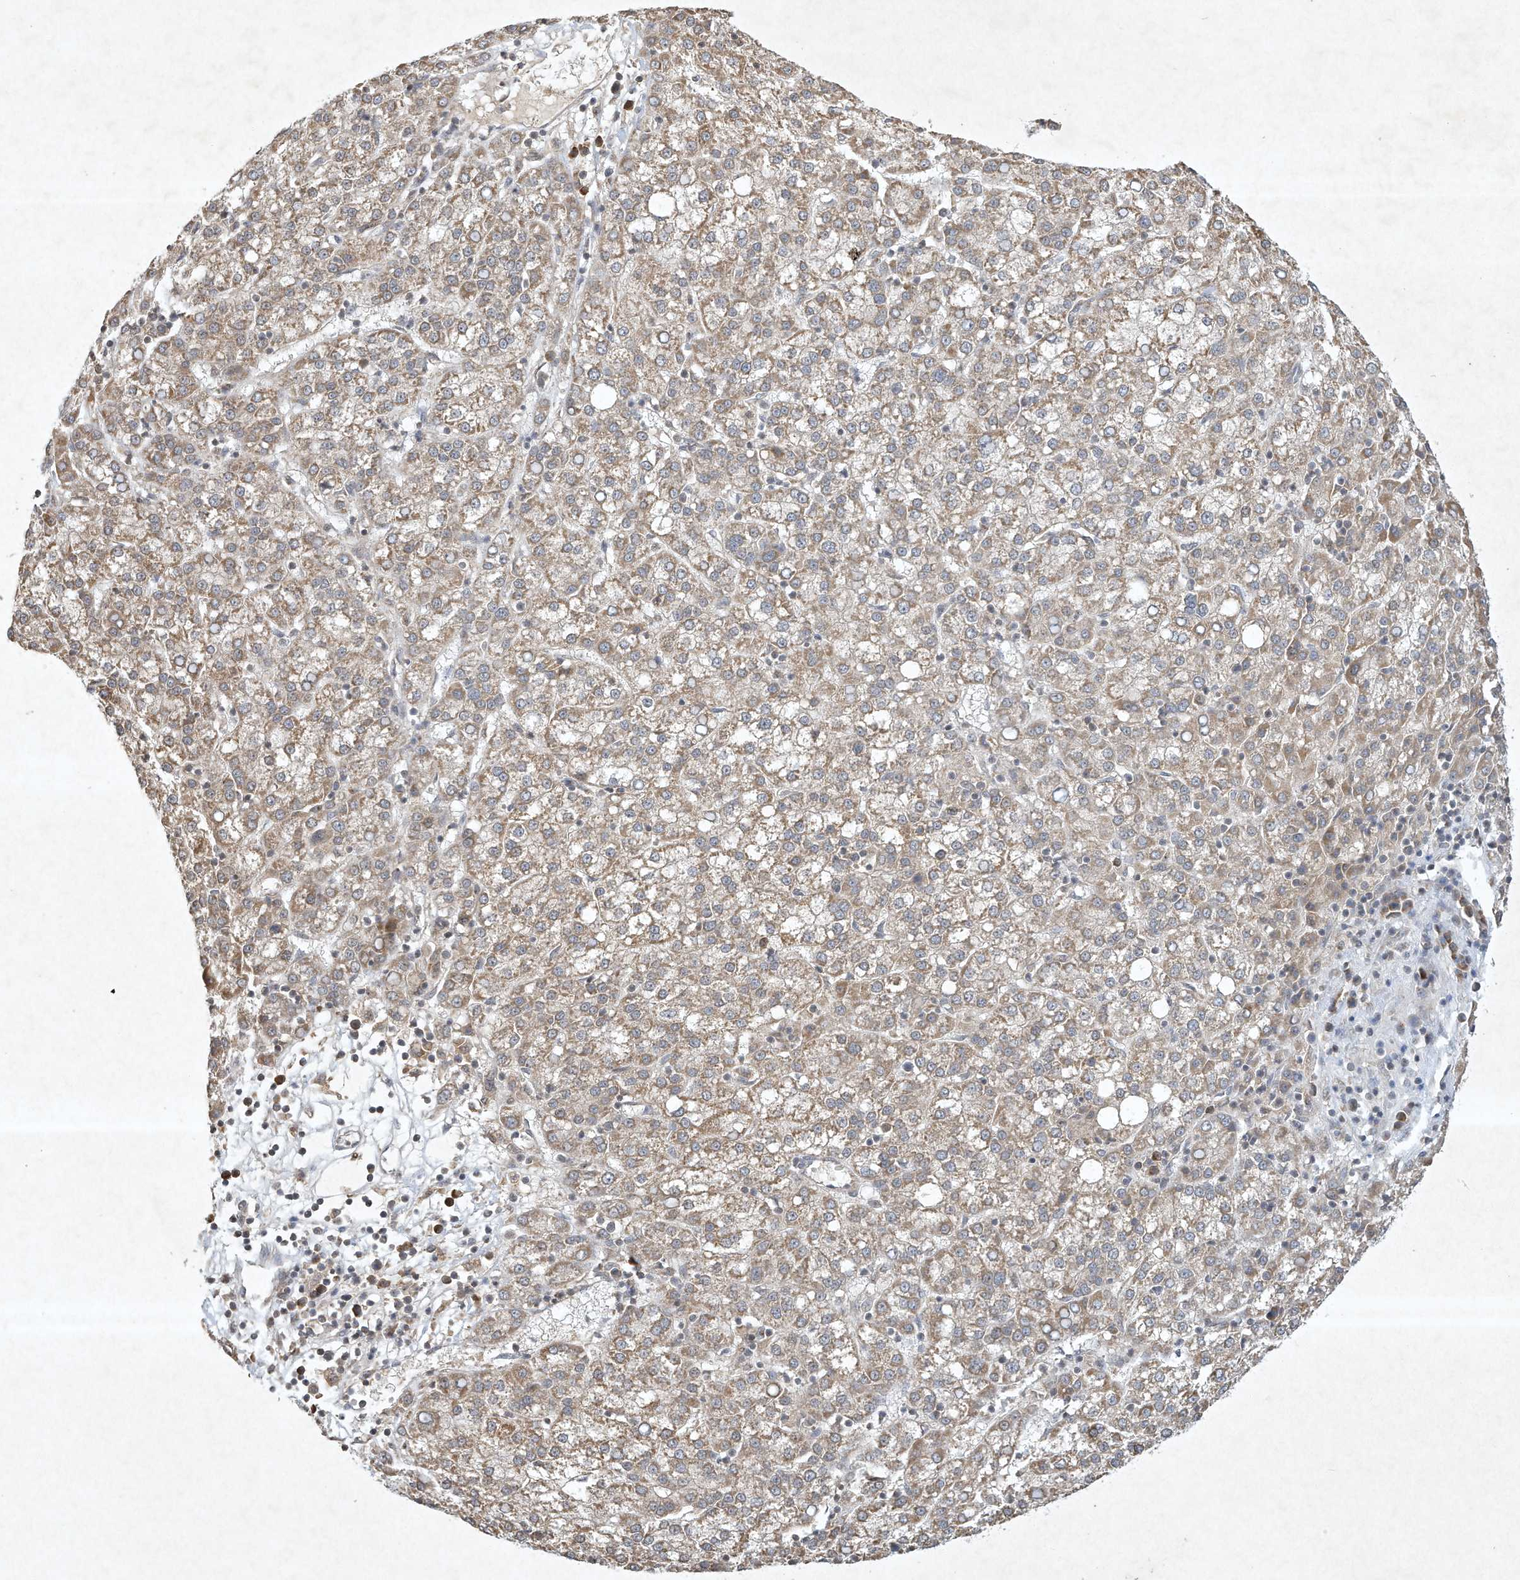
{"staining": {"intensity": "weak", "quantity": ">75%", "location": "cytoplasmic/membranous"}, "tissue": "liver cancer", "cell_type": "Tumor cells", "image_type": "cancer", "snomed": [{"axis": "morphology", "description": "Carcinoma, Hepatocellular, NOS"}, {"axis": "topography", "description": "Liver"}], "caption": "Immunohistochemistry of liver hepatocellular carcinoma exhibits low levels of weak cytoplasmic/membranous expression in approximately >75% of tumor cells.", "gene": "BTRC", "patient": {"sex": "female", "age": 58}}